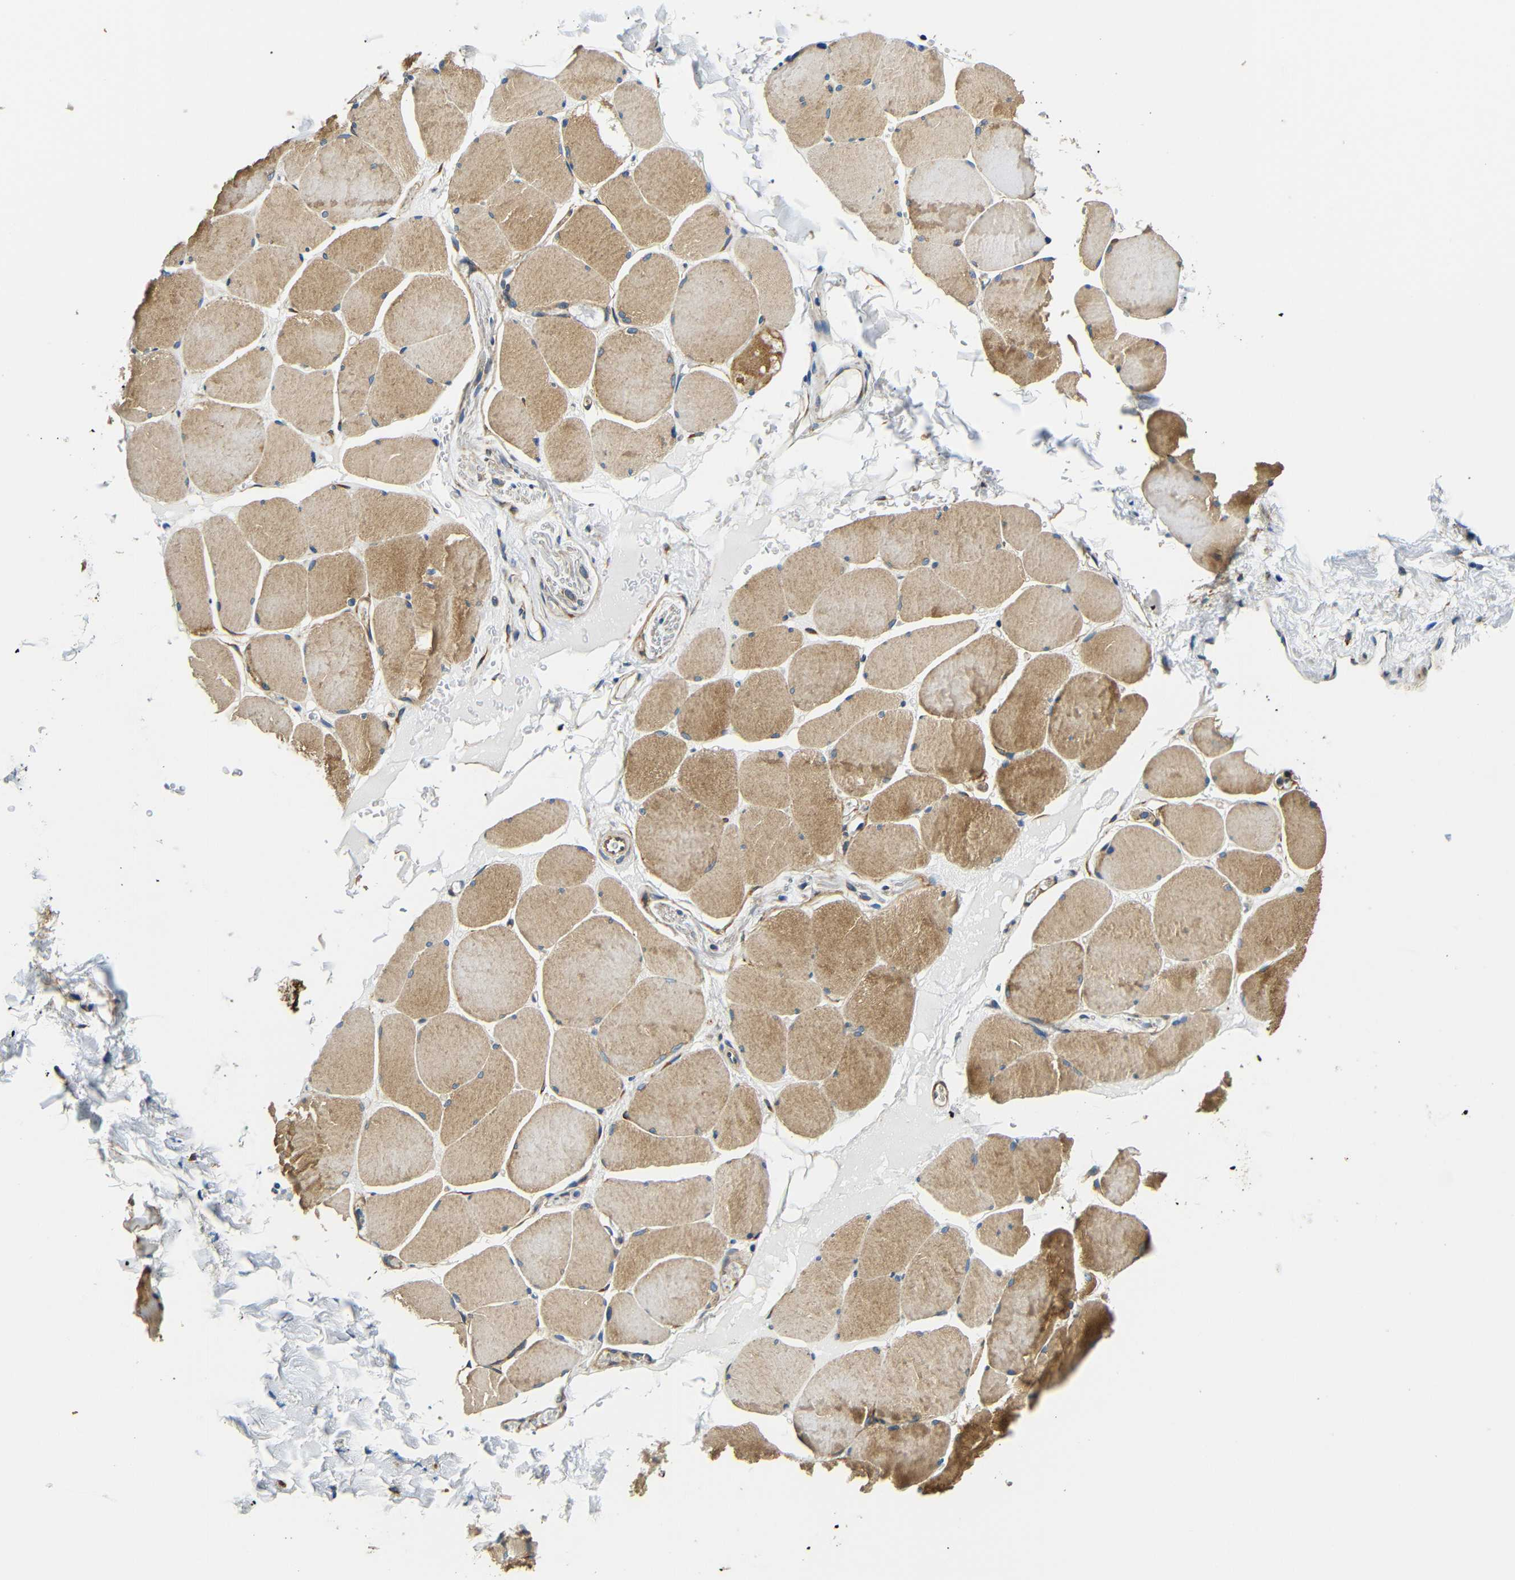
{"staining": {"intensity": "moderate", "quantity": ">75%", "location": "cytoplasmic/membranous"}, "tissue": "skeletal muscle", "cell_type": "Myocytes", "image_type": "normal", "snomed": [{"axis": "morphology", "description": "Normal tissue, NOS"}, {"axis": "topography", "description": "Skin"}, {"axis": "topography", "description": "Skeletal muscle"}], "caption": "Immunohistochemical staining of normal skeletal muscle demonstrates moderate cytoplasmic/membranous protein staining in approximately >75% of myocytes. (brown staining indicates protein expression, while blue staining denotes nuclei).", "gene": "VAPB", "patient": {"sex": "male", "age": 83}}